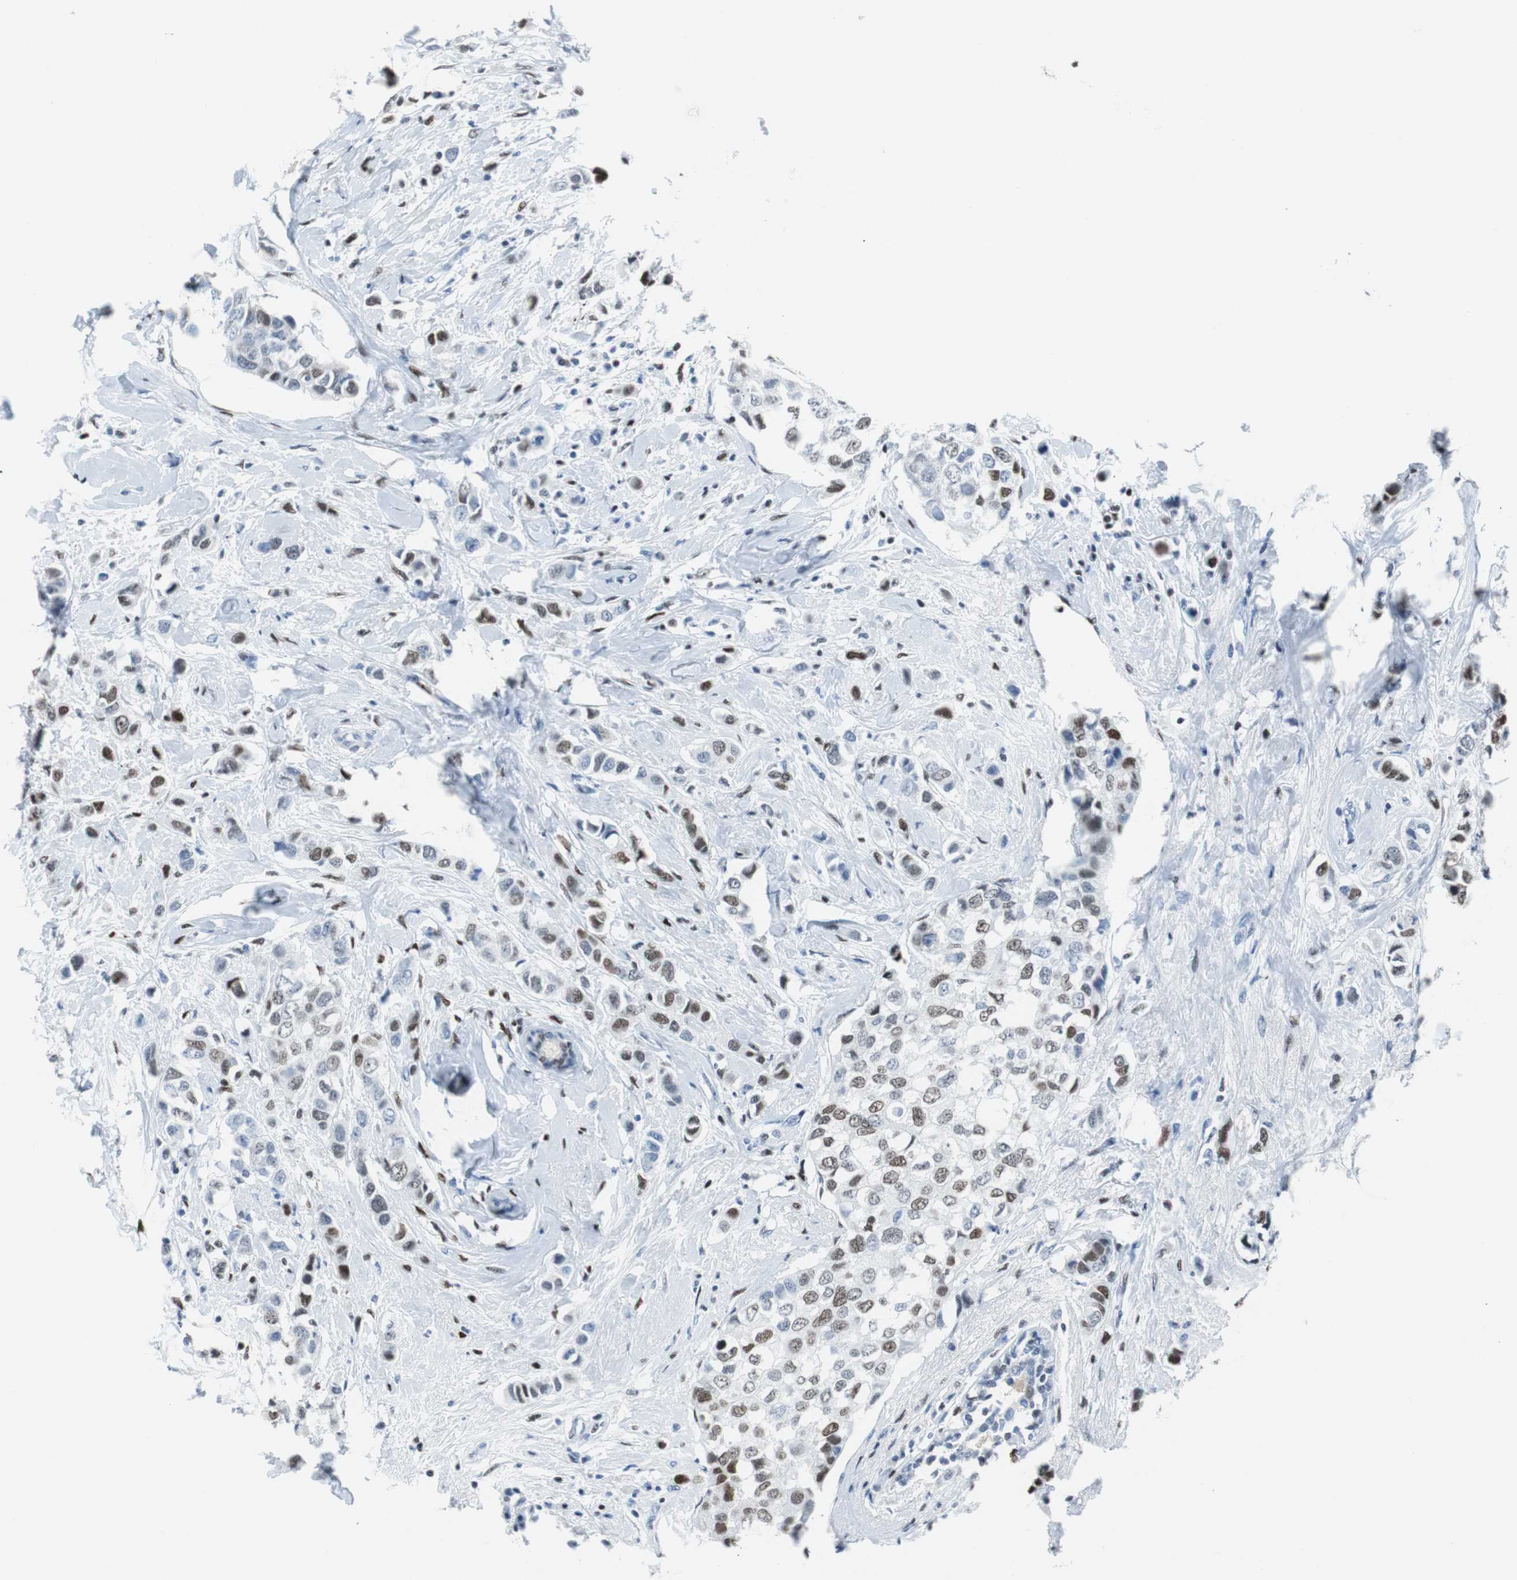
{"staining": {"intensity": "moderate", "quantity": "25%-75%", "location": "nuclear"}, "tissue": "breast cancer", "cell_type": "Tumor cells", "image_type": "cancer", "snomed": [{"axis": "morphology", "description": "Duct carcinoma"}, {"axis": "topography", "description": "Breast"}], "caption": "An immunohistochemistry micrograph of tumor tissue is shown. Protein staining in brown labels moderate nuclear positivity in breast cancer within tumor cells. (Stains: DAB (3,3'-diaminobenzidine) in brown, nuclei in blue, Microscopy: brightfield microscopy at high magnification).", "gene": "JUN", "patient": {"sex": "female", "age": 50}}